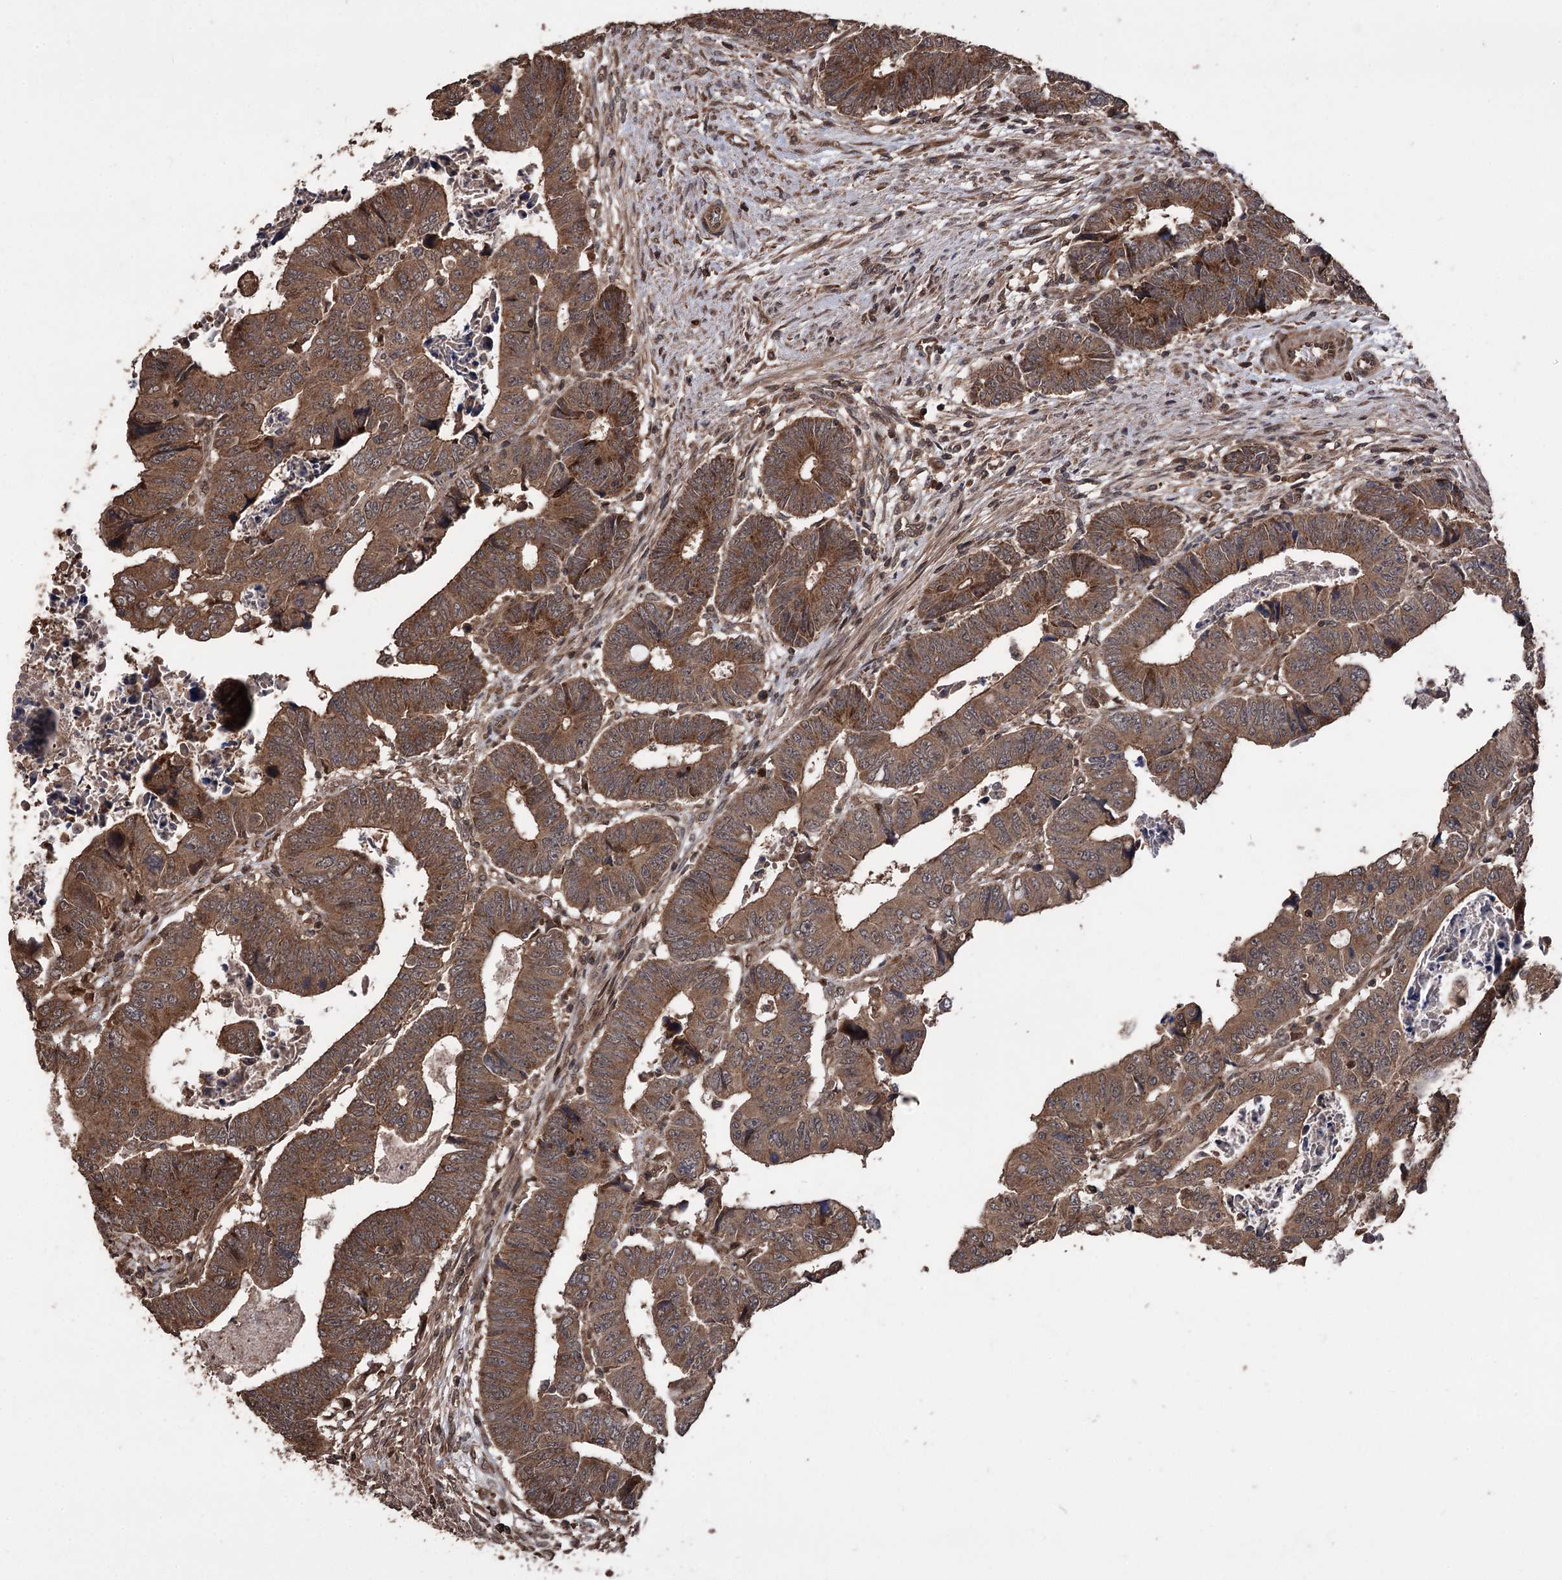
{"staining": {"intensity": "moderate", "quantity": ">75%", "location": "cytoplasmic/membranous"}, "tissue": "colorectal cancer", "cell_type": "Tumor cells", "image_type": "cancer", "snomed": [{"axis": "morphology", "description": "Normal tissue, NOS"}, {"axis": "morphology", "description": "Adenocarcinoma, NOS"}, {"axis": "topography", "description": "Rectum"}], "caption": "Human colorectal cancer stained for a protein (brown) exhibits moderate cytoplasmic/membranous positive staining in about >75% of tumor cells.", "gene": "RASSF3", "patient": {"sex": "female", "age": 65}}